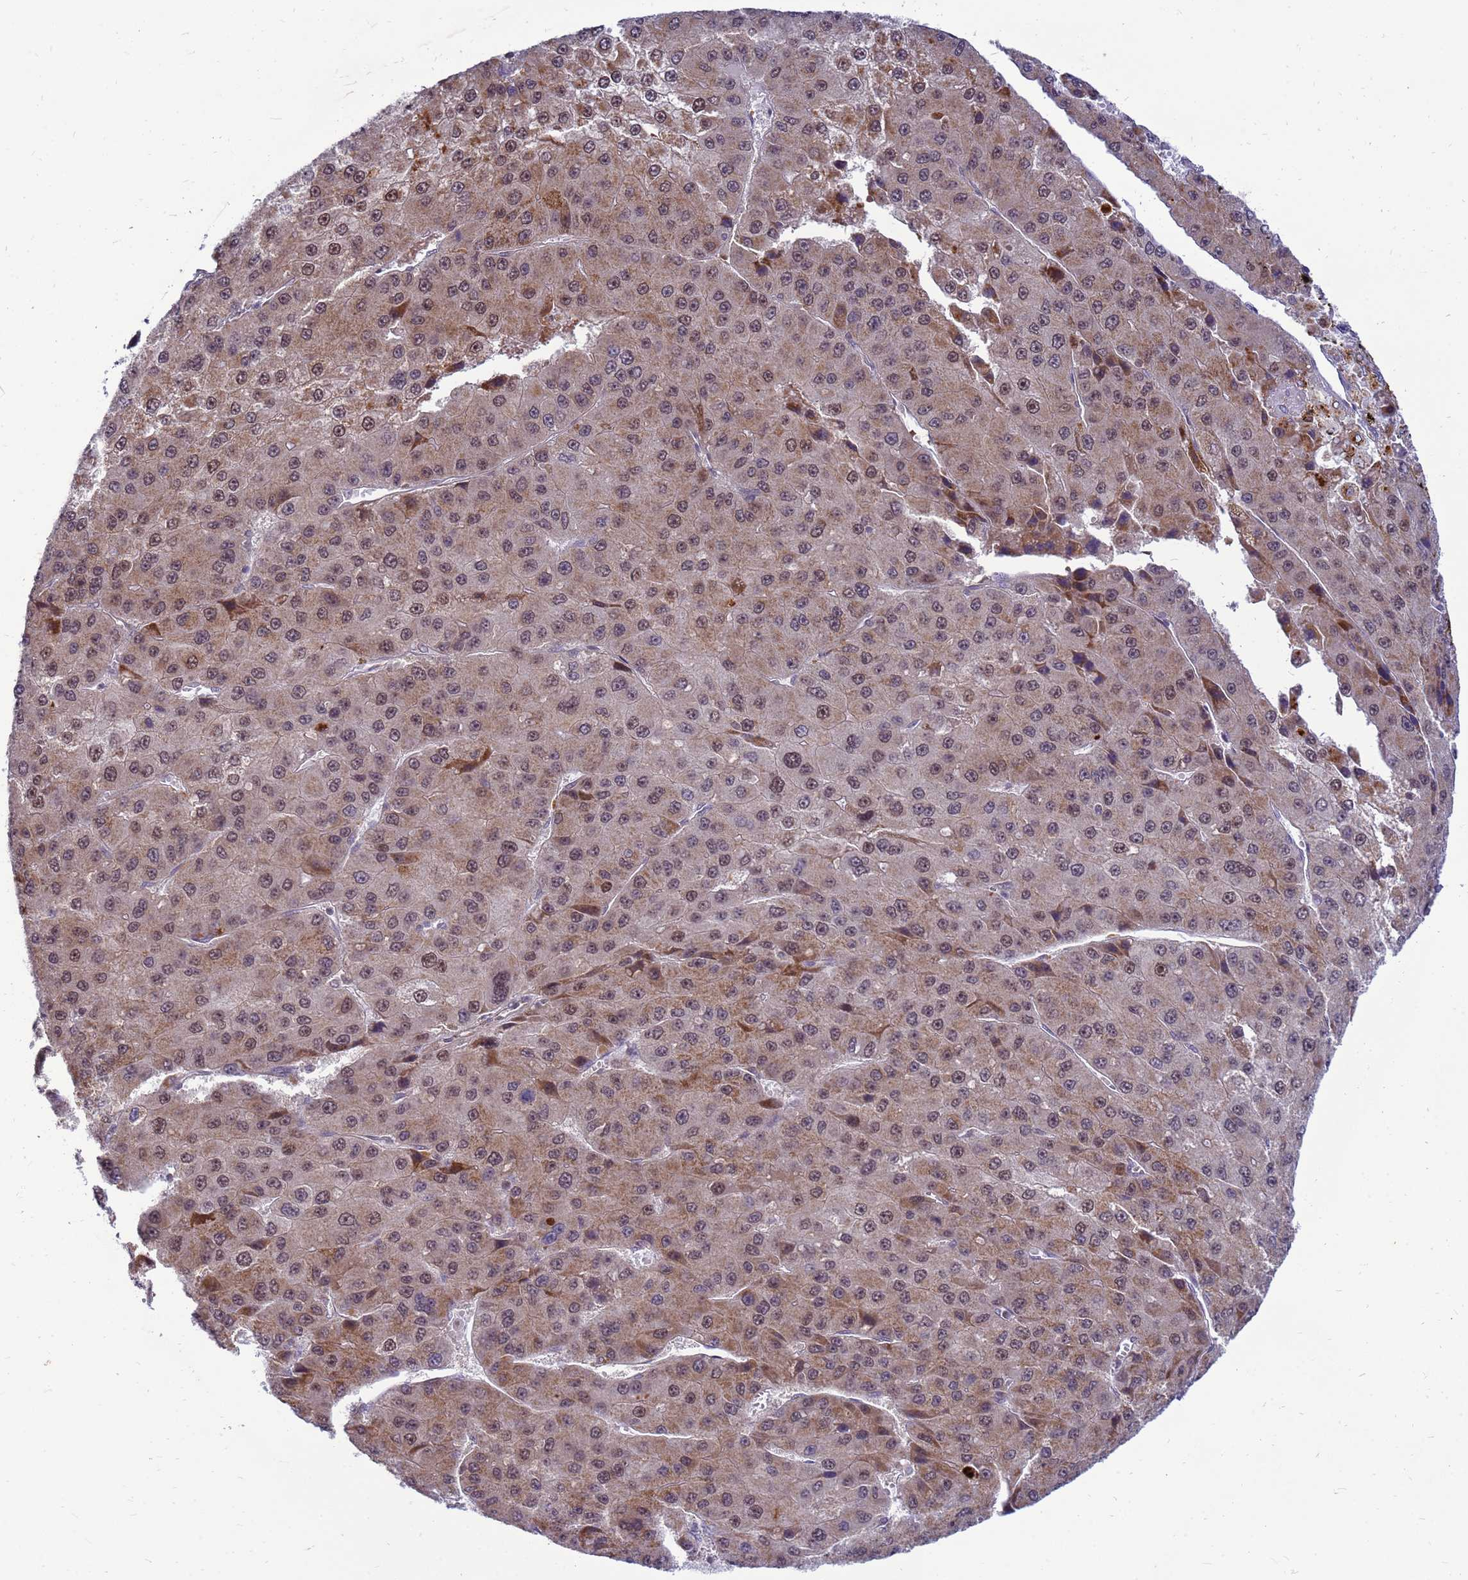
{"staining": {"intensity": "moderate", "quantity": "25%-75%", "location": "cytoplasmic/membranous,nuclear"}, "tissue": "liver cancer", "cell_type": "Tumor cells", "image_type": "cancer", "snomed": [{"axis": "morphology", "description": "Carcinoma, Hepatocellular, NOS"}, {"axis": "topography", "description": "Liver"}], "caption": "IHC micrograph of neoplastic tissue: human liver hepatocellular carcinoma stained using immunohistochemistry reveals medium levels of moderate protein expression localized specifically in the cytoplasmic/membranous and nuclear of tumor cells, appearing as a cytoplasmic/membranous and nuclear brown color.", "gene": "C12orf43", "patient": {"sex": "female", "age": 73}}